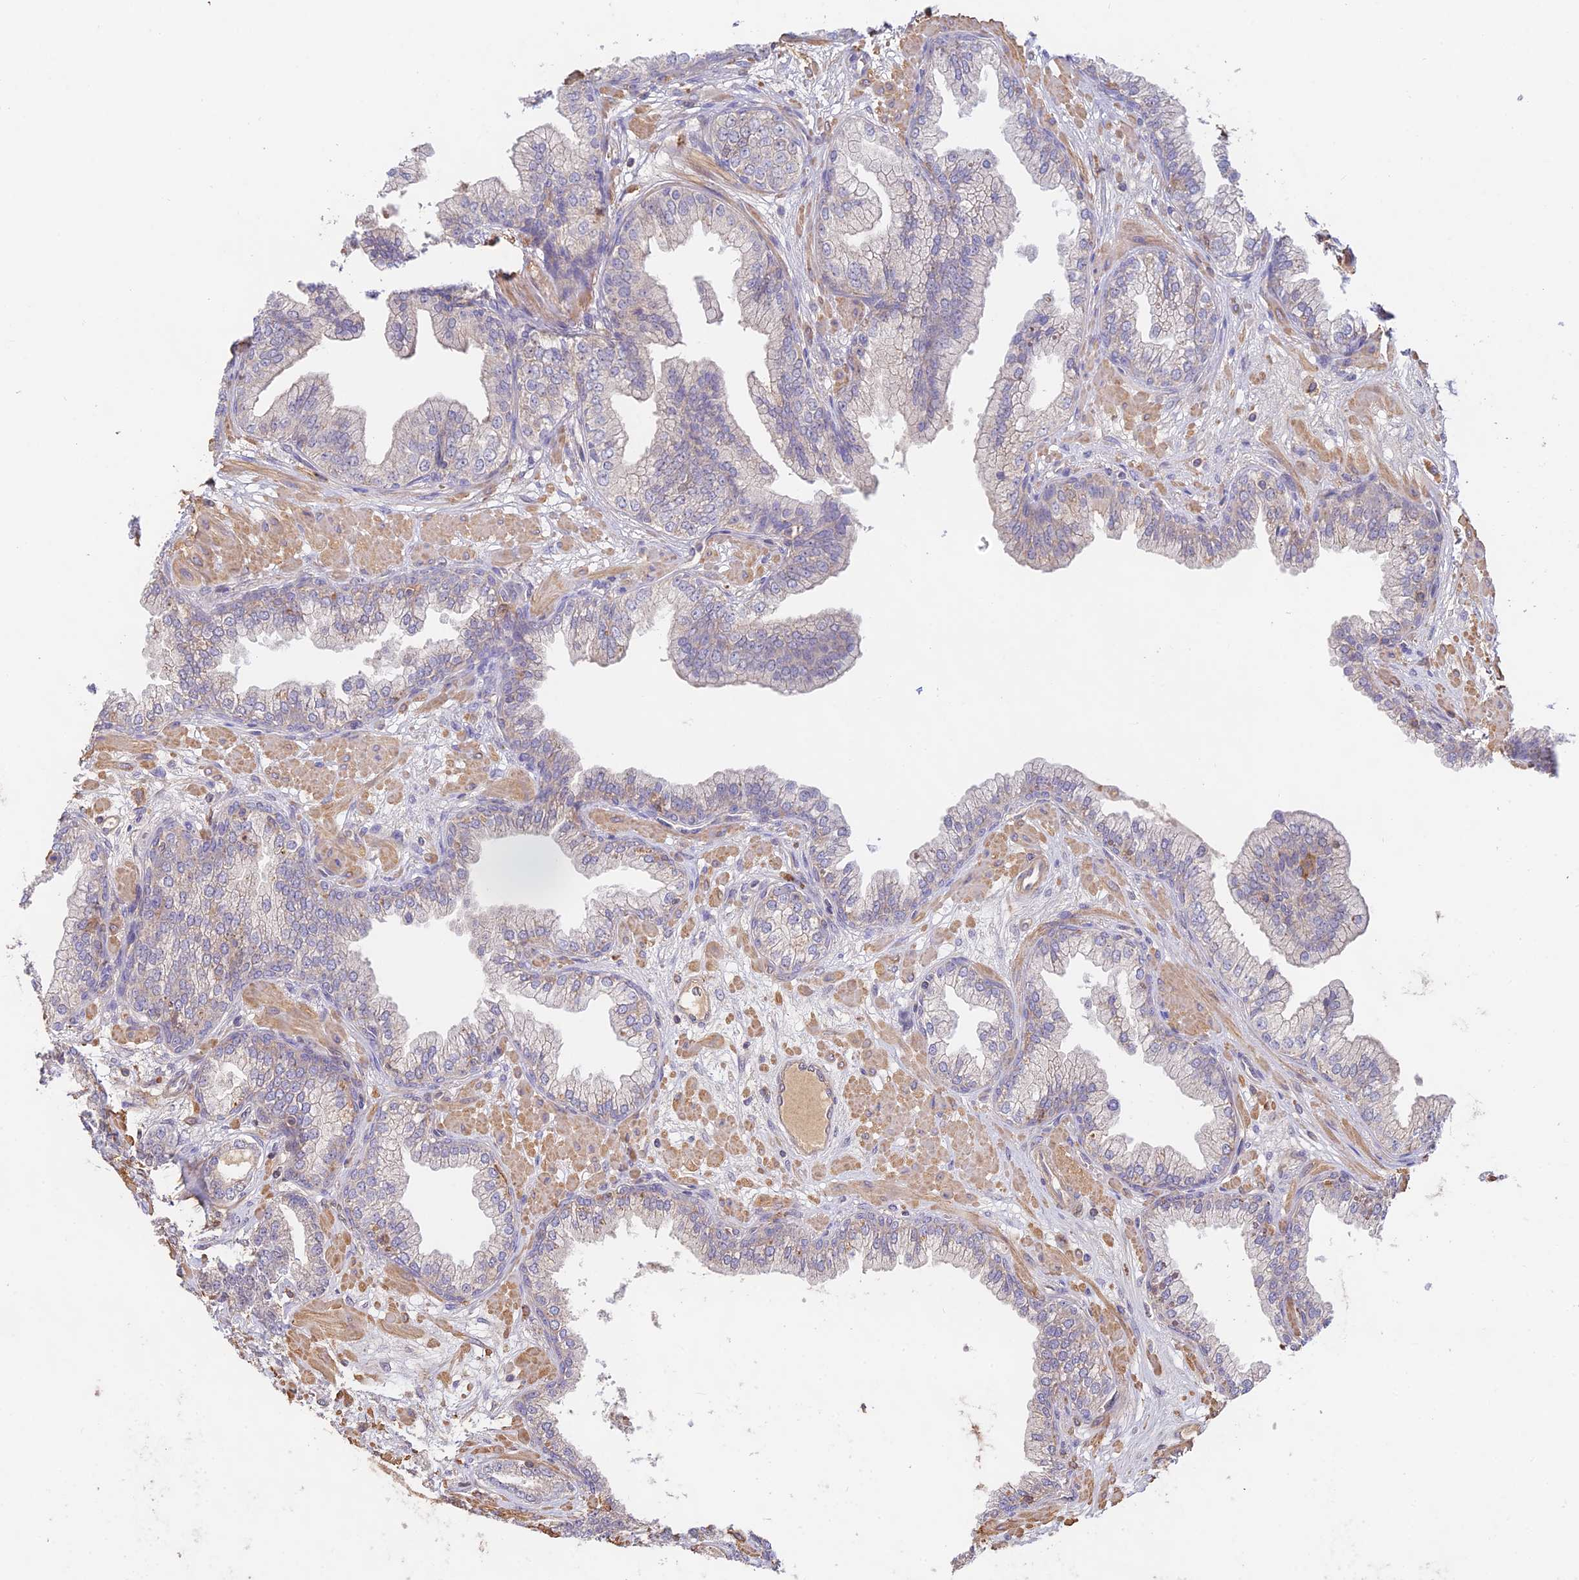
{"staining": {"intensity": "negative", "quantity": "none", "location": "none"}, "tissue": "prostate cancer", "cell_type": "Tumor cells", "image_type": "cancer", "snomed": [{"axis": "morphology", "description": "Adenocarcinoma, Low grade"}, {"axis": "topography", "description": "Prostate"}], "caption": "Tumor cells show no significant protein expression in prostate cancer (low-grade adenocarcinoma).", "gene": "CLCF1", "patient": {"sex": "male", "age": 64}}